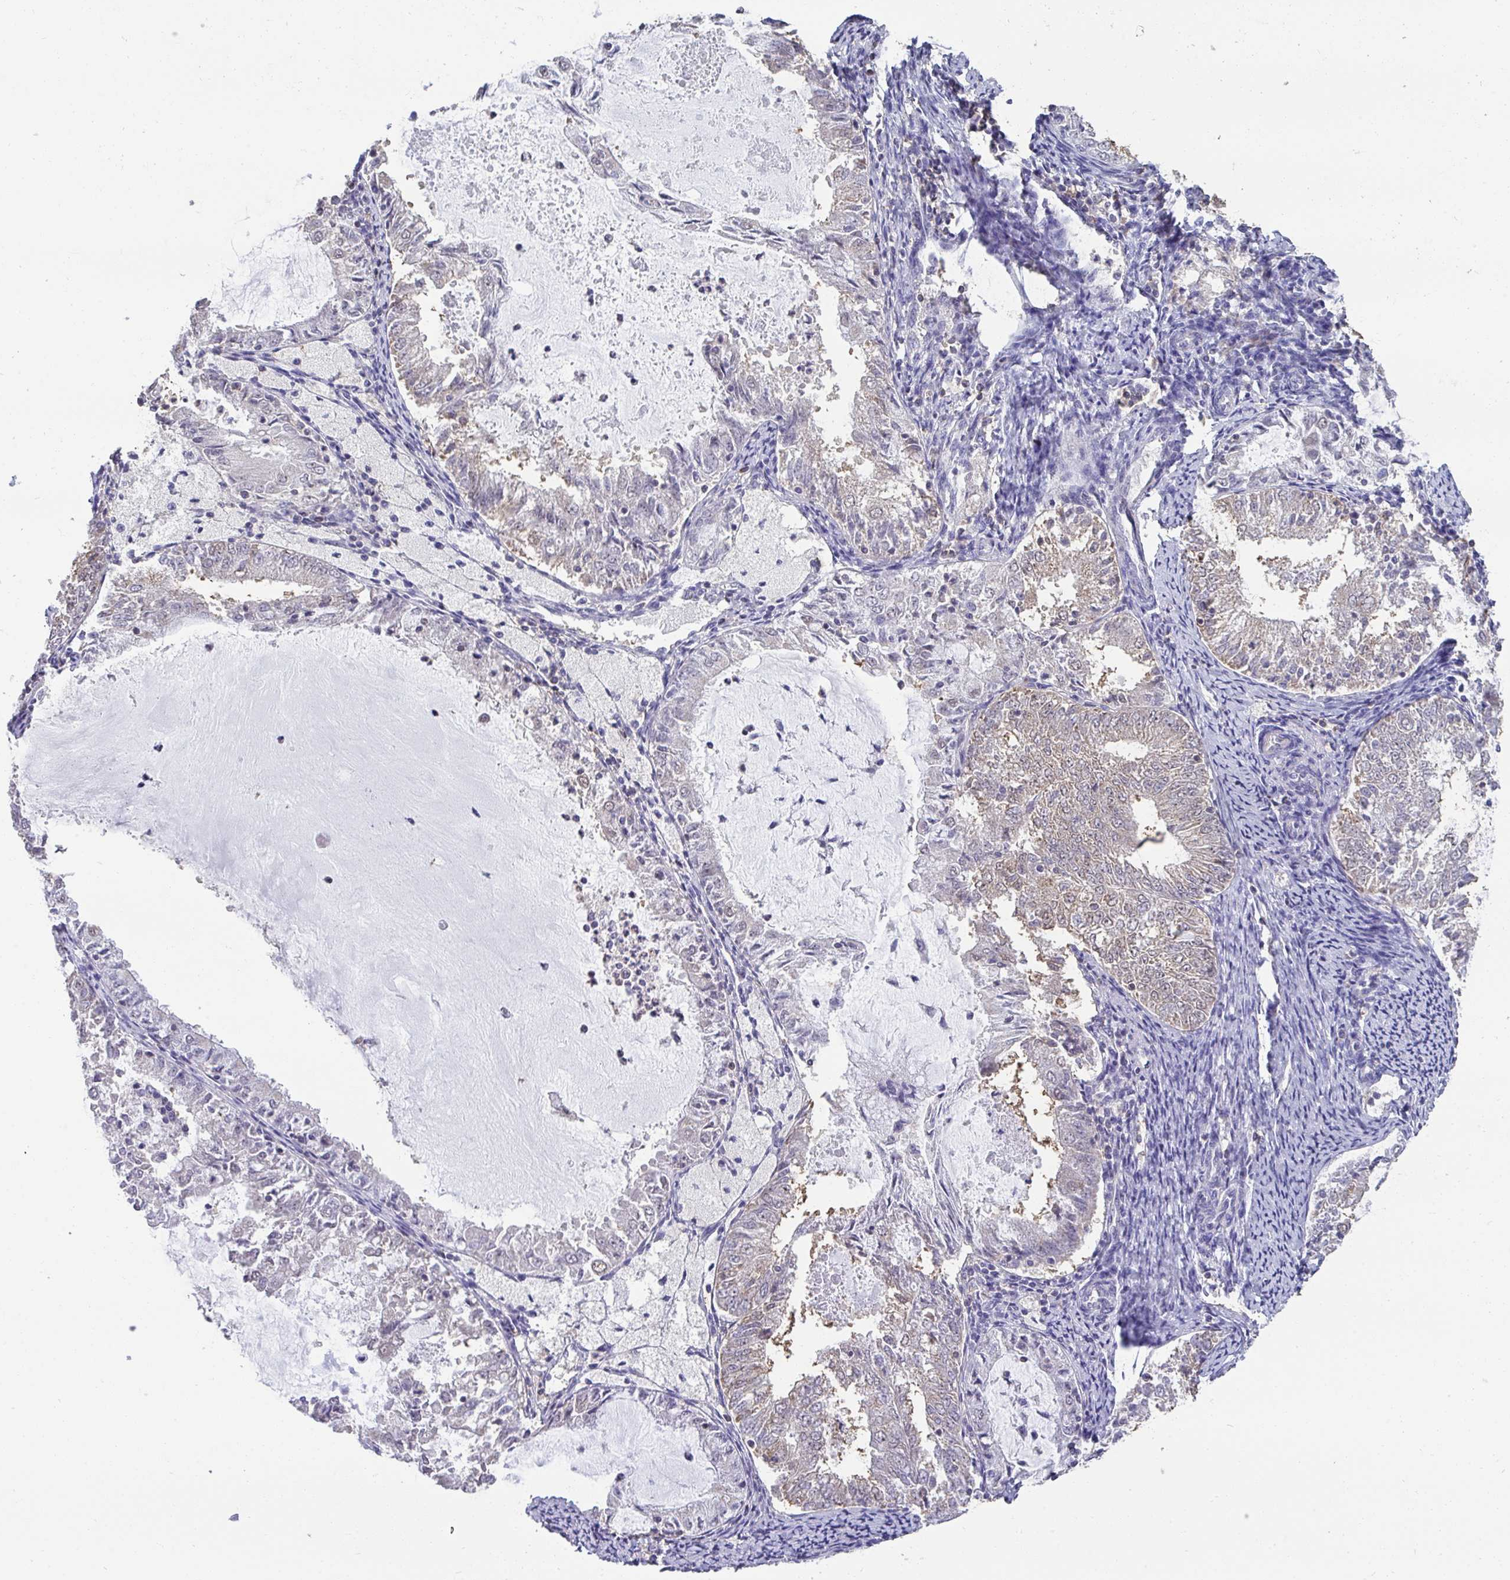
{"staining": {"intensity": "weak", "quantity": "<25%", "location": "cytoplasmic/membranous"}, "tissue": "endometrial cancer", "cell_type": "Tumor cells", "image_type": "cancer", "snomed": [{"axis": "morphology", "description": "Adenocarcinoma, NOS"}, {"axis": "topography", "description": "Endometrium"}], "caption": "Tumor cells show no significant protein staining in endometrial adenocarcinoma.", "gene": "SENP3", "patient": {"sex": "female", "age": 57}}